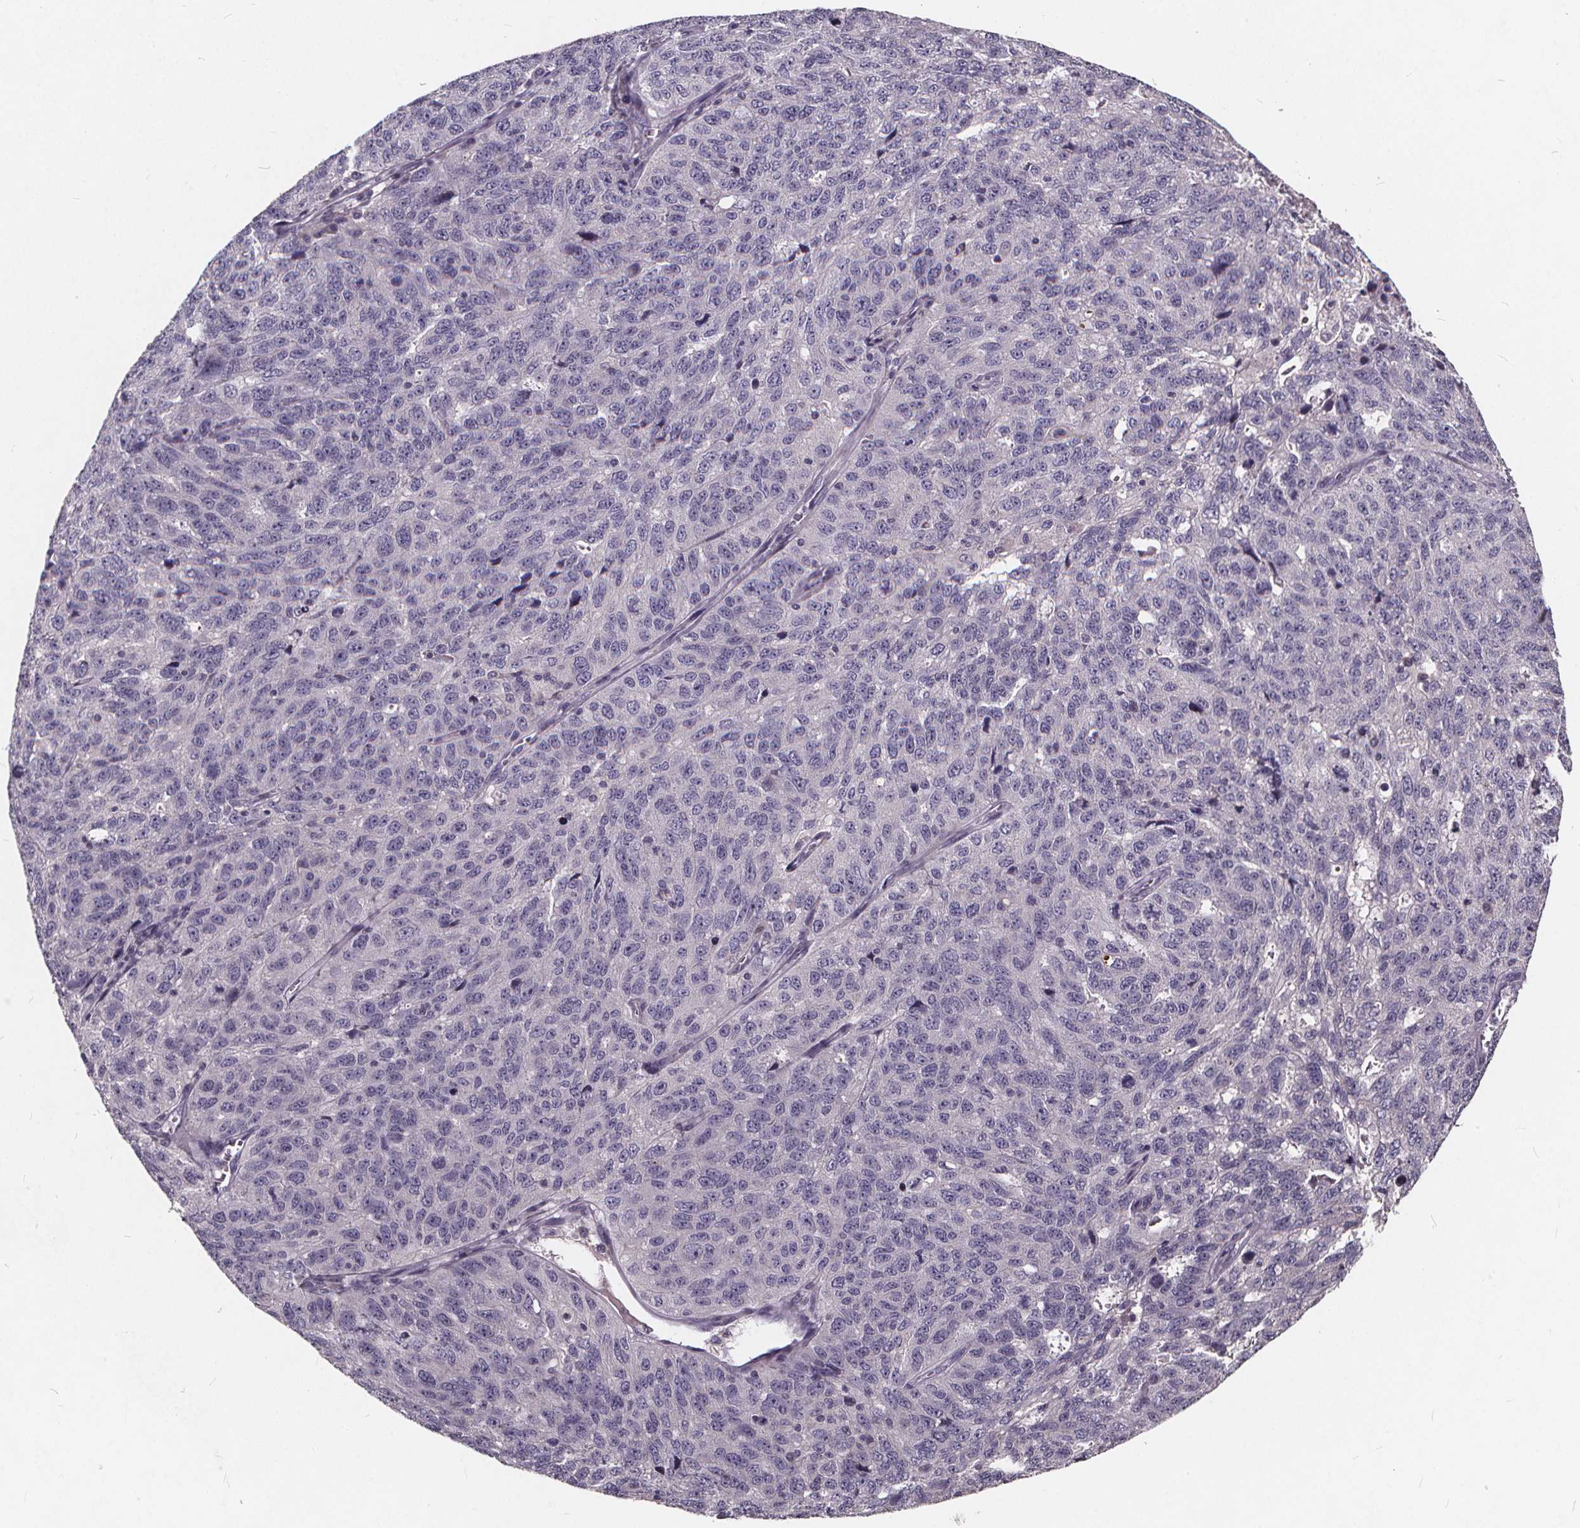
{"staining": {"intensity": "negative", "quantity": "none", "location": "none"}, "tissue": "ovarian cancer", "cell_type": "Tumor cells", "image_type": "cancer", "snomed": [{"axis": "morphology", "description": "Cystadenocarcinoma, serous, NOS"}, {"axis": "topography", "description": "Ovary"}], "caption": "Protein analysis of ovarian serous cystadenocarcinoma exhibits no significant staining in tumor cells.", "gene": "TSPAN14", "patient": {"sex": "female", "age": 71}}